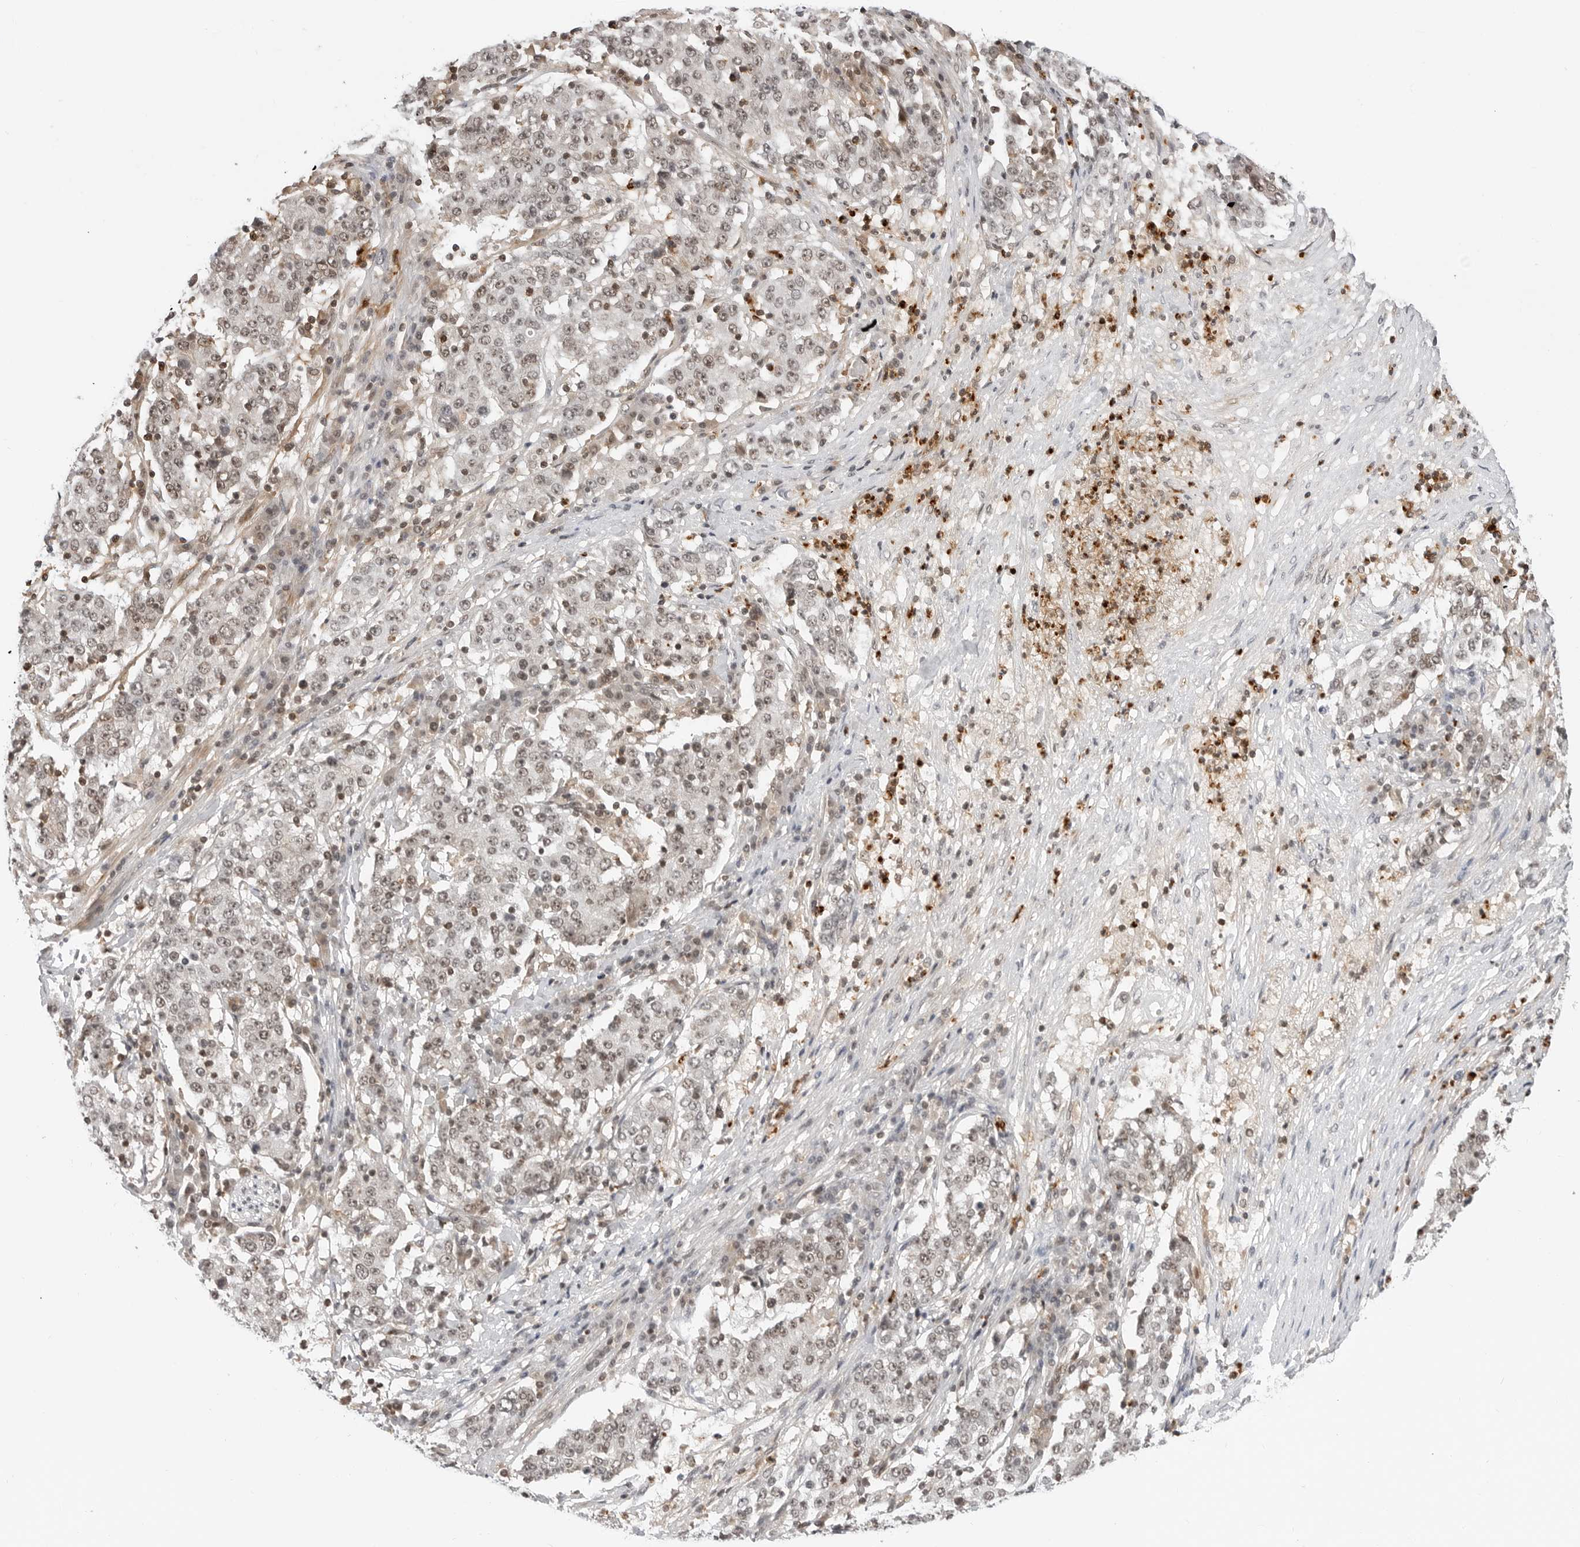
{"staining": {"intensity": "weak", "quantity": ">75%", "location": "nuclear"}, "tissue": "stomach cancer", "cell_type": "Tumor cells", "image_type": "cancer", "snomed": [{"axis": "morphology", "description": "Adenocarcinoma, NOS"}, {"axis": "topography", "description": "Stomach"}], "caption": "The immunohistochemical stain labels weak nuclear staining in tumor cells of stomach adenocarcinoma tissue. Nuclei are stained in blue.", "gene": "C8orf33", "patient": {"sex": "male", "age": 59}}